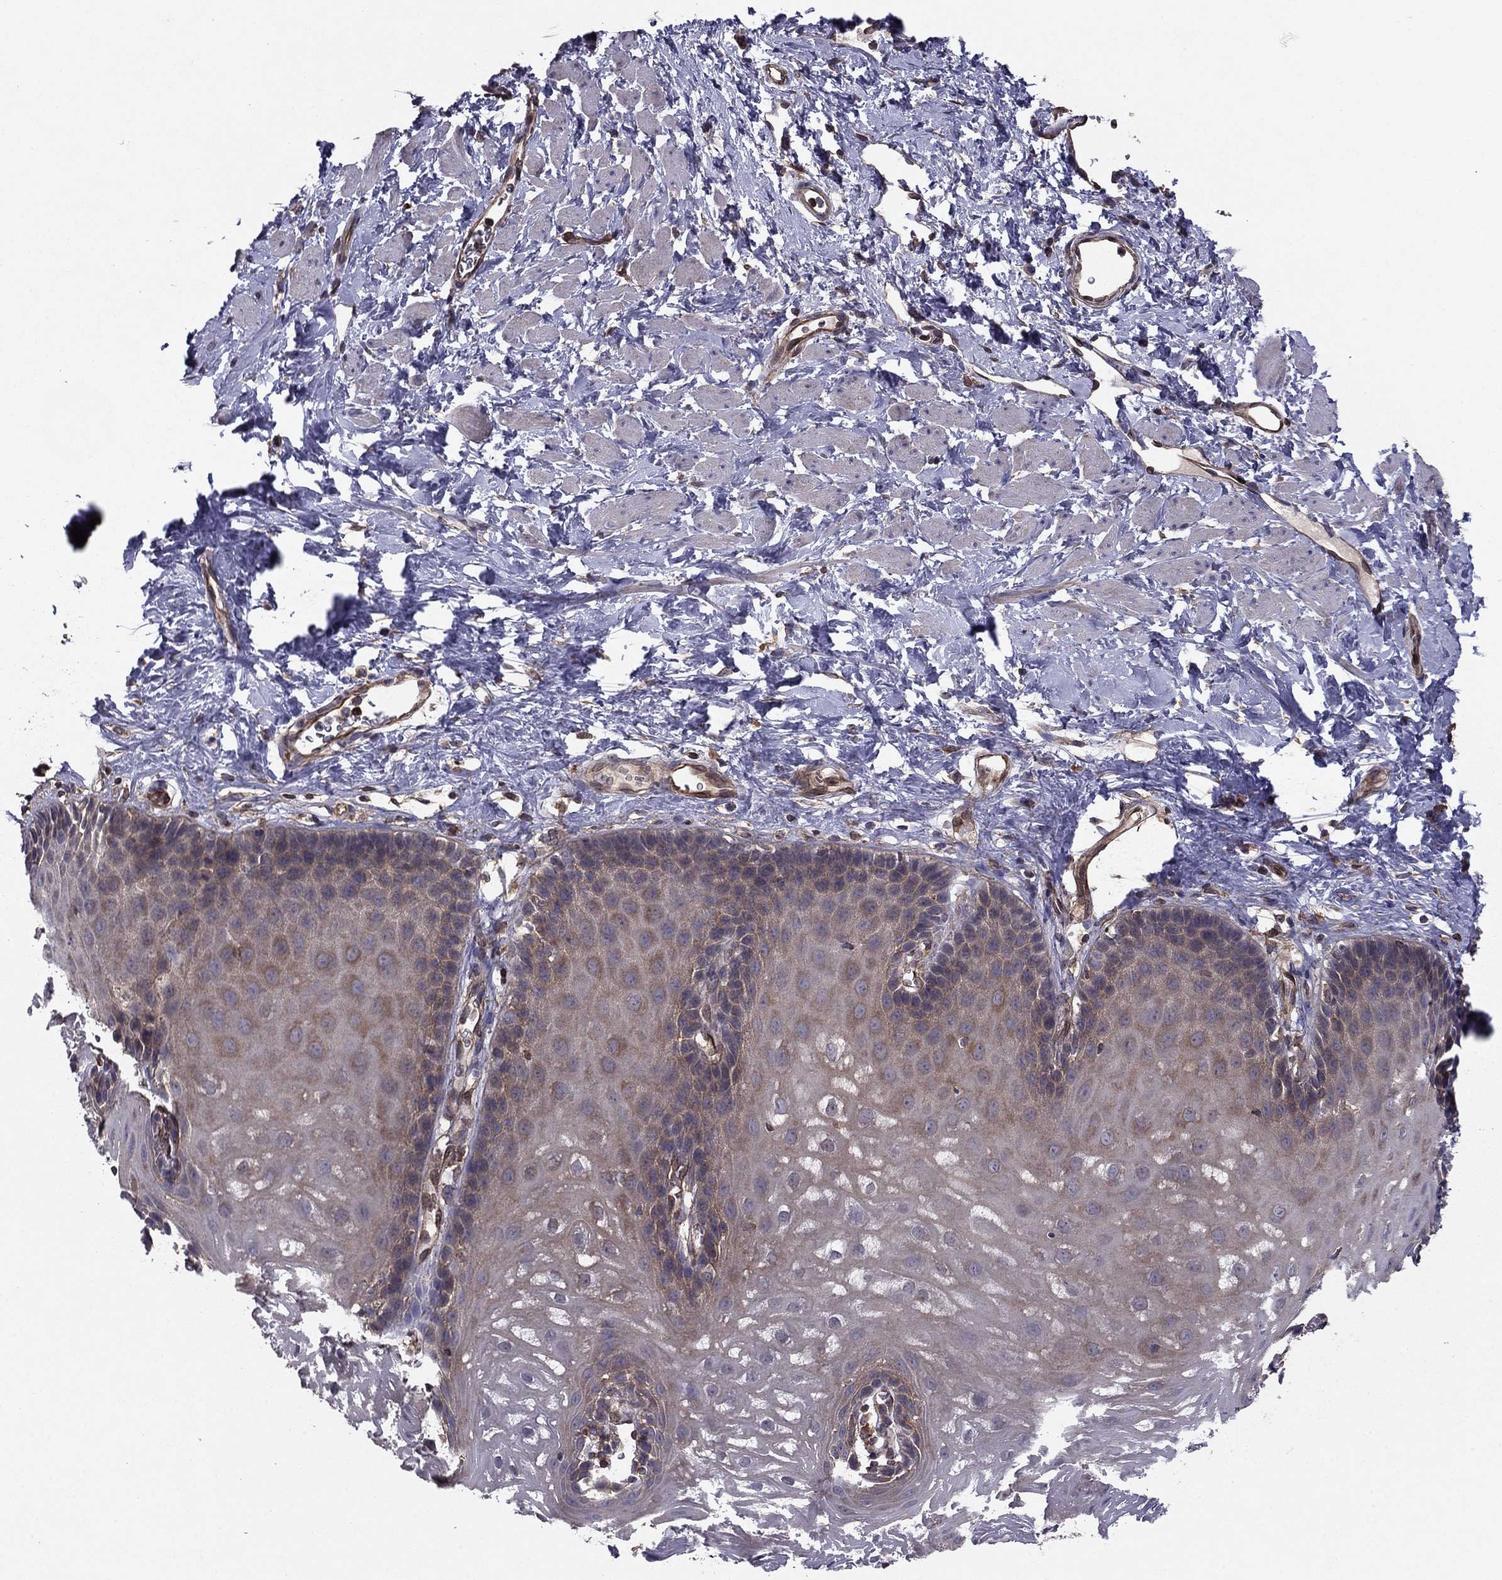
{"staining": {"intensity": "moderate", "quantity": "<25%", "location": "cytoplasmic/membranous"}, "tissue": "esophagus", "cell_type": "Squamous epithelial cells", "image_type": "normal", "snomed": [{"axis": "morphology", "description": "Normal tissue, NOS"}, {"axis": "topography", "description": "Esophagus"}], "caption": "IHC of normal human esophagus displays low levels of moderate cytoplasmic/membranous positivity in about <25% of squamous epithelial cells. Nuclei are stained in blue.", "gene": "SHMT1", "patient": {"sex": "male", "age": 64}}